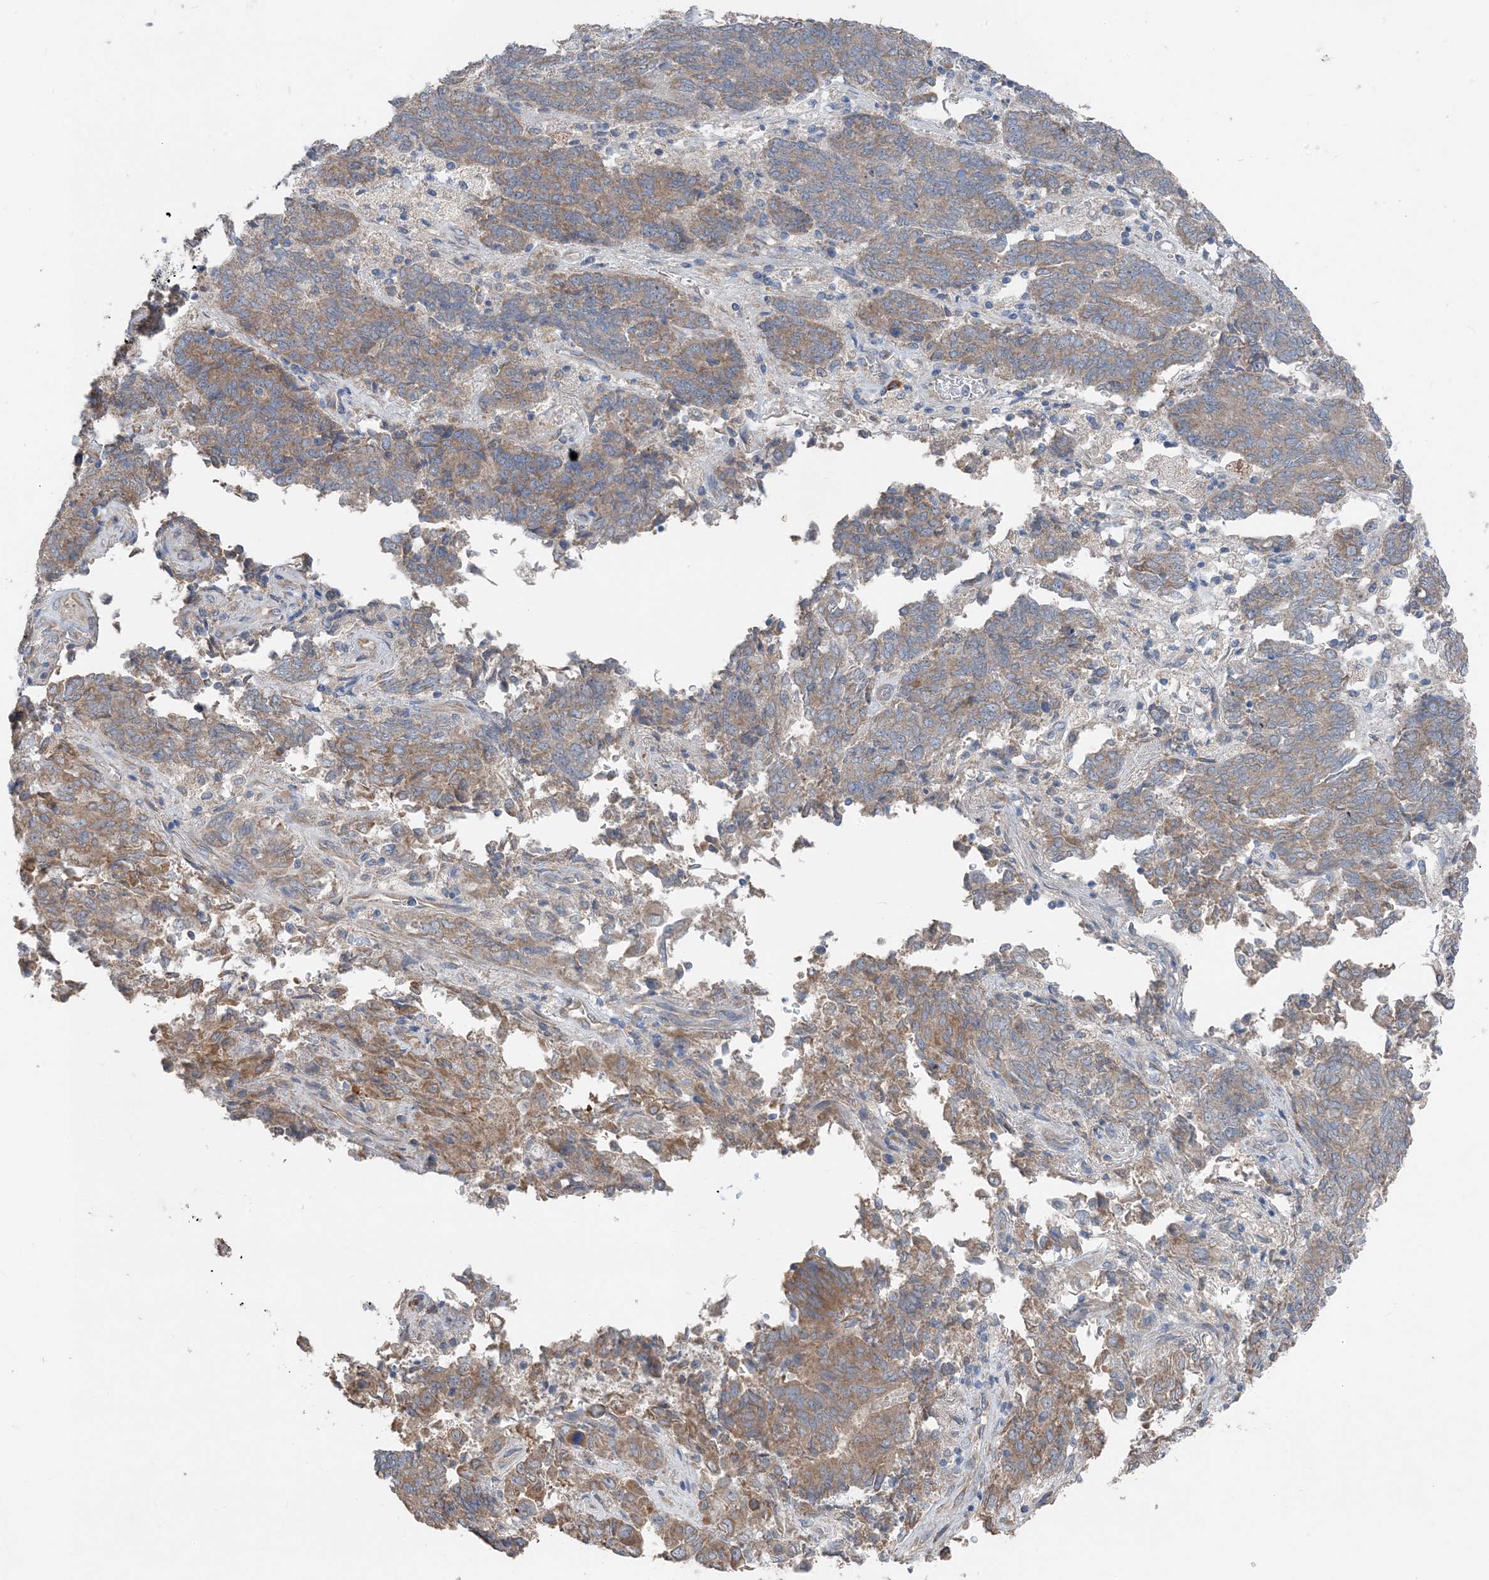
{"staining": {"intensity": "weak", "quantity": ">75%", "location": "cytoplasmic/membranous"}, "tissue": "endometrial cancer", "cell_type": "Tumor cells", "image_type": "cancer", "snomed": [{"axis": "morphology", "description": "Adenocarcinoma, NOS"}, {"axis": "topography", "description": "Endometrium"}], "caption": "Immunohistochemical staining of endometrial cancer (adenocarcinoma) exhibits low levels of weak cytoplasmic/membranous protein staining in approximately >75% of tumor cells.", "gene": "DHX30", "patient": {"sex": "female", "age": 80}}